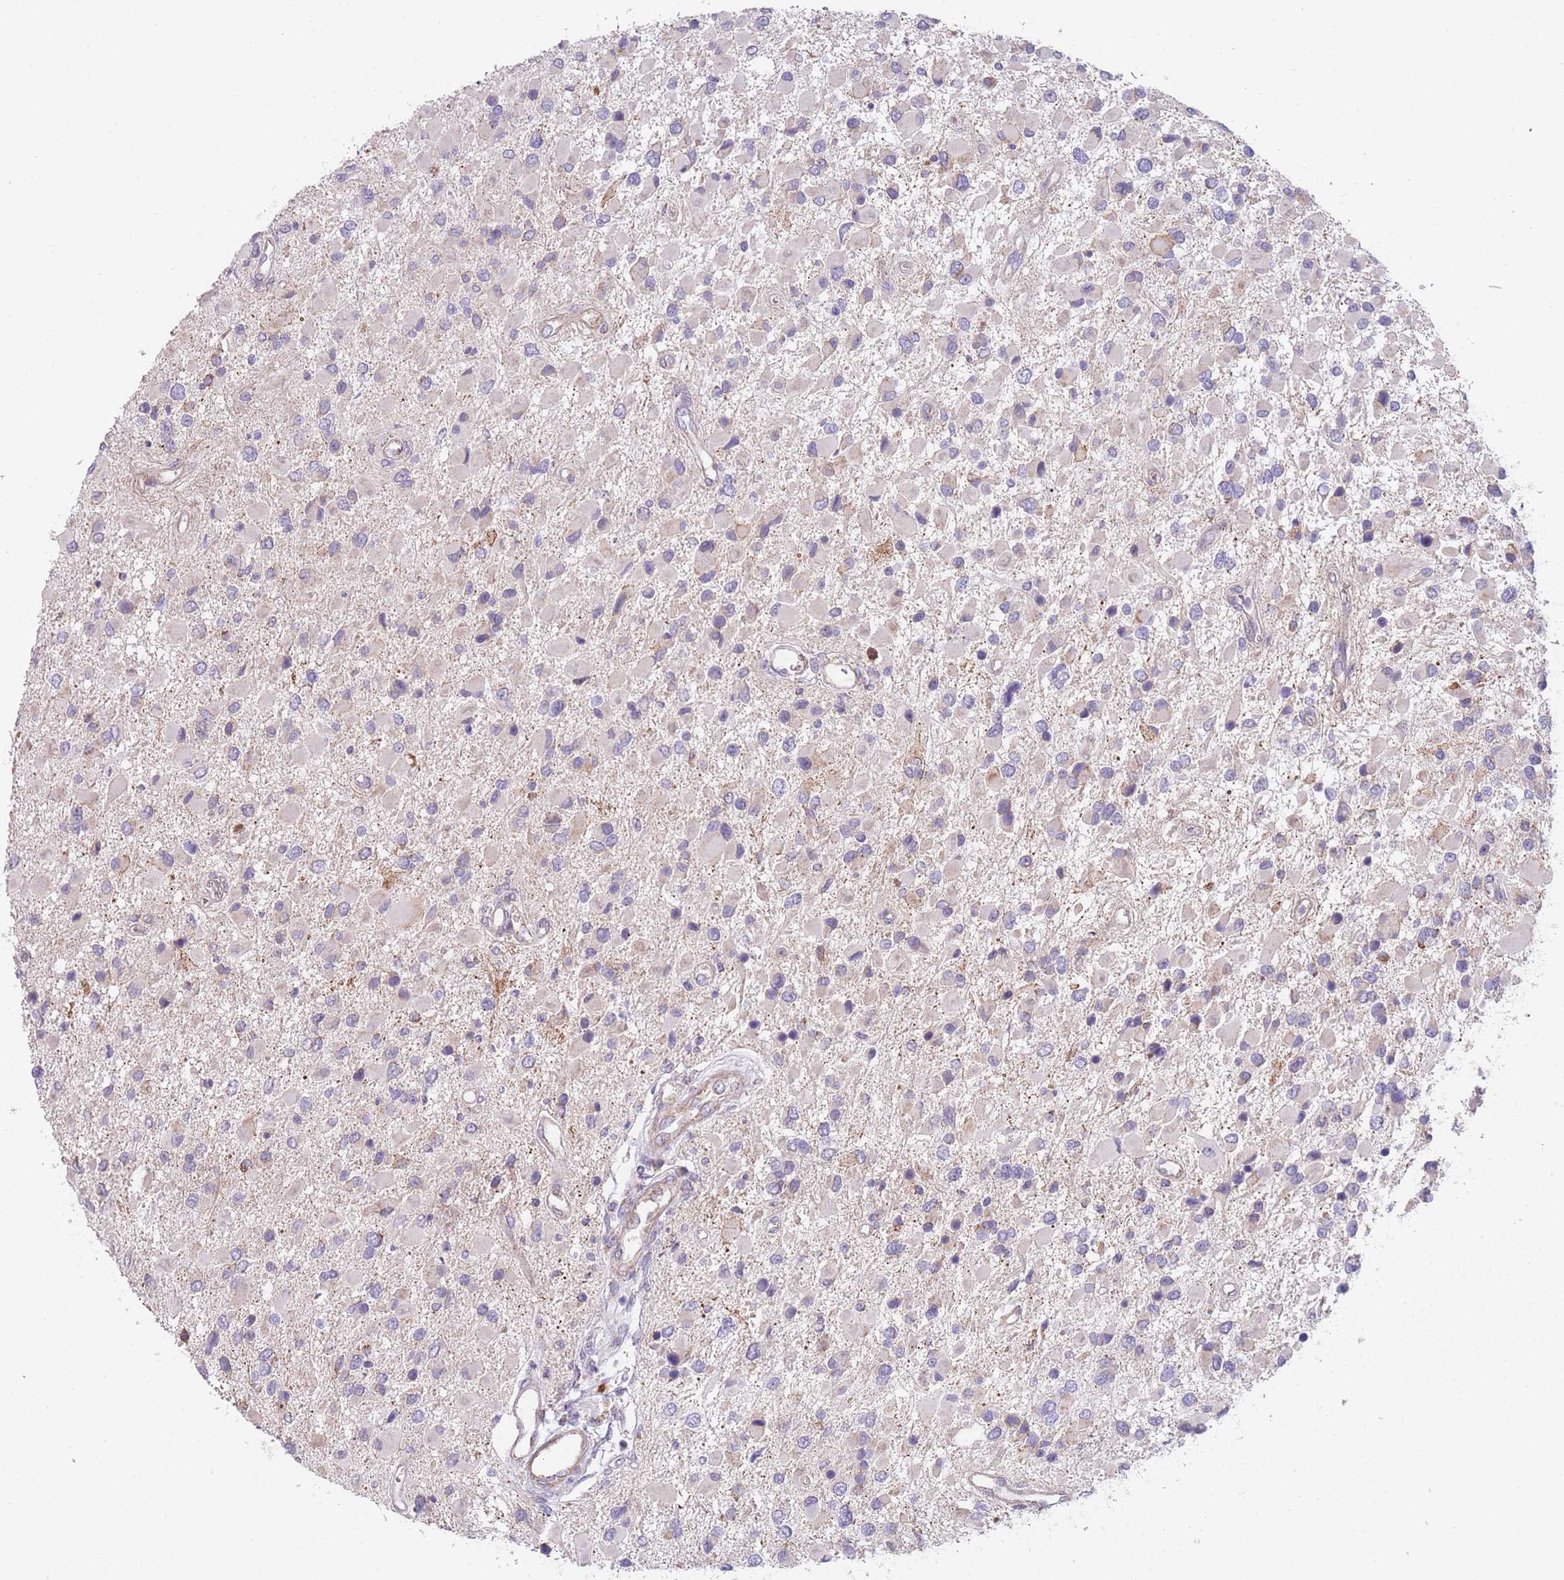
{"staining": {"intensity": "negative", "quantity": "none", "location": "none"}, "tissue": "glioma", "cell_type": "Tumor cells", "image_type": "cancer", "snomed": [{"axis": "morphology", "description": "Glioma, malignant, High grade"}, {"axis": "topography", "description": "Brain"}], "caption": "Immunohistochemistry image of neoplastic tissue: human malignant glioma (high-grade) stained with DAB reveals no significant protein staining in tumor cells.", "gene": "SMPD4", "patient": {"sex": "male", "age": 53}}